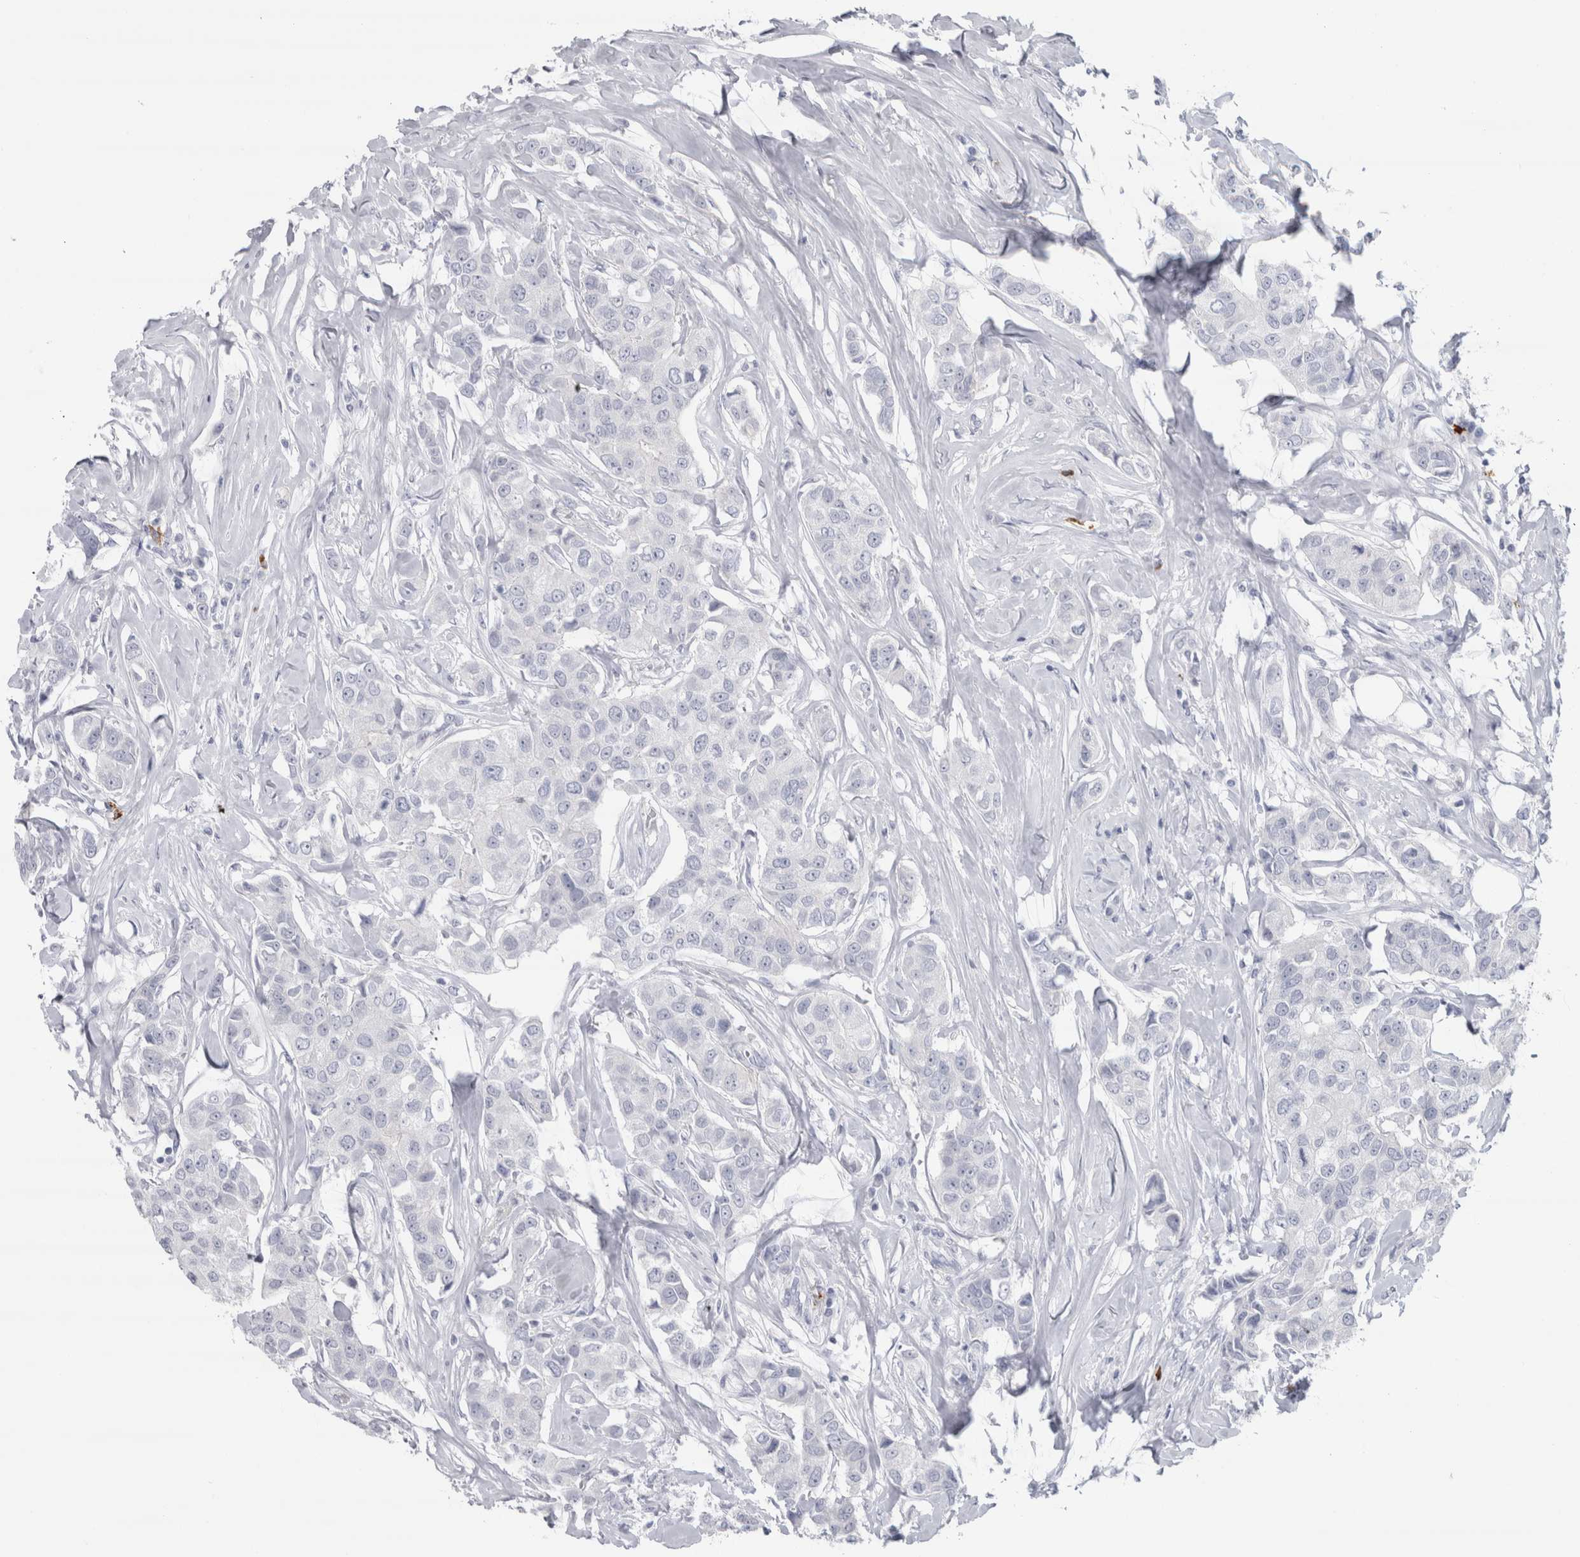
{"staining": {"intensity": "negative", "quantity": "none", "location": "none"}, "tissue": "breast cancer", "cell_type": "Tumor cells", "image_type": "cancer", "snomed": [{"axis": "morphology", "description": "Duct carcinoma"}, {"axis": "topography", "description": "Breast"}], "caption": "Human breast infiltrating ductal carcinoma stained for a protein using immunohistochemistry (IHC) displays no staining in tumor cells.", "gene": "CDH17", "patient": {"sex": "female", "age": 80}}